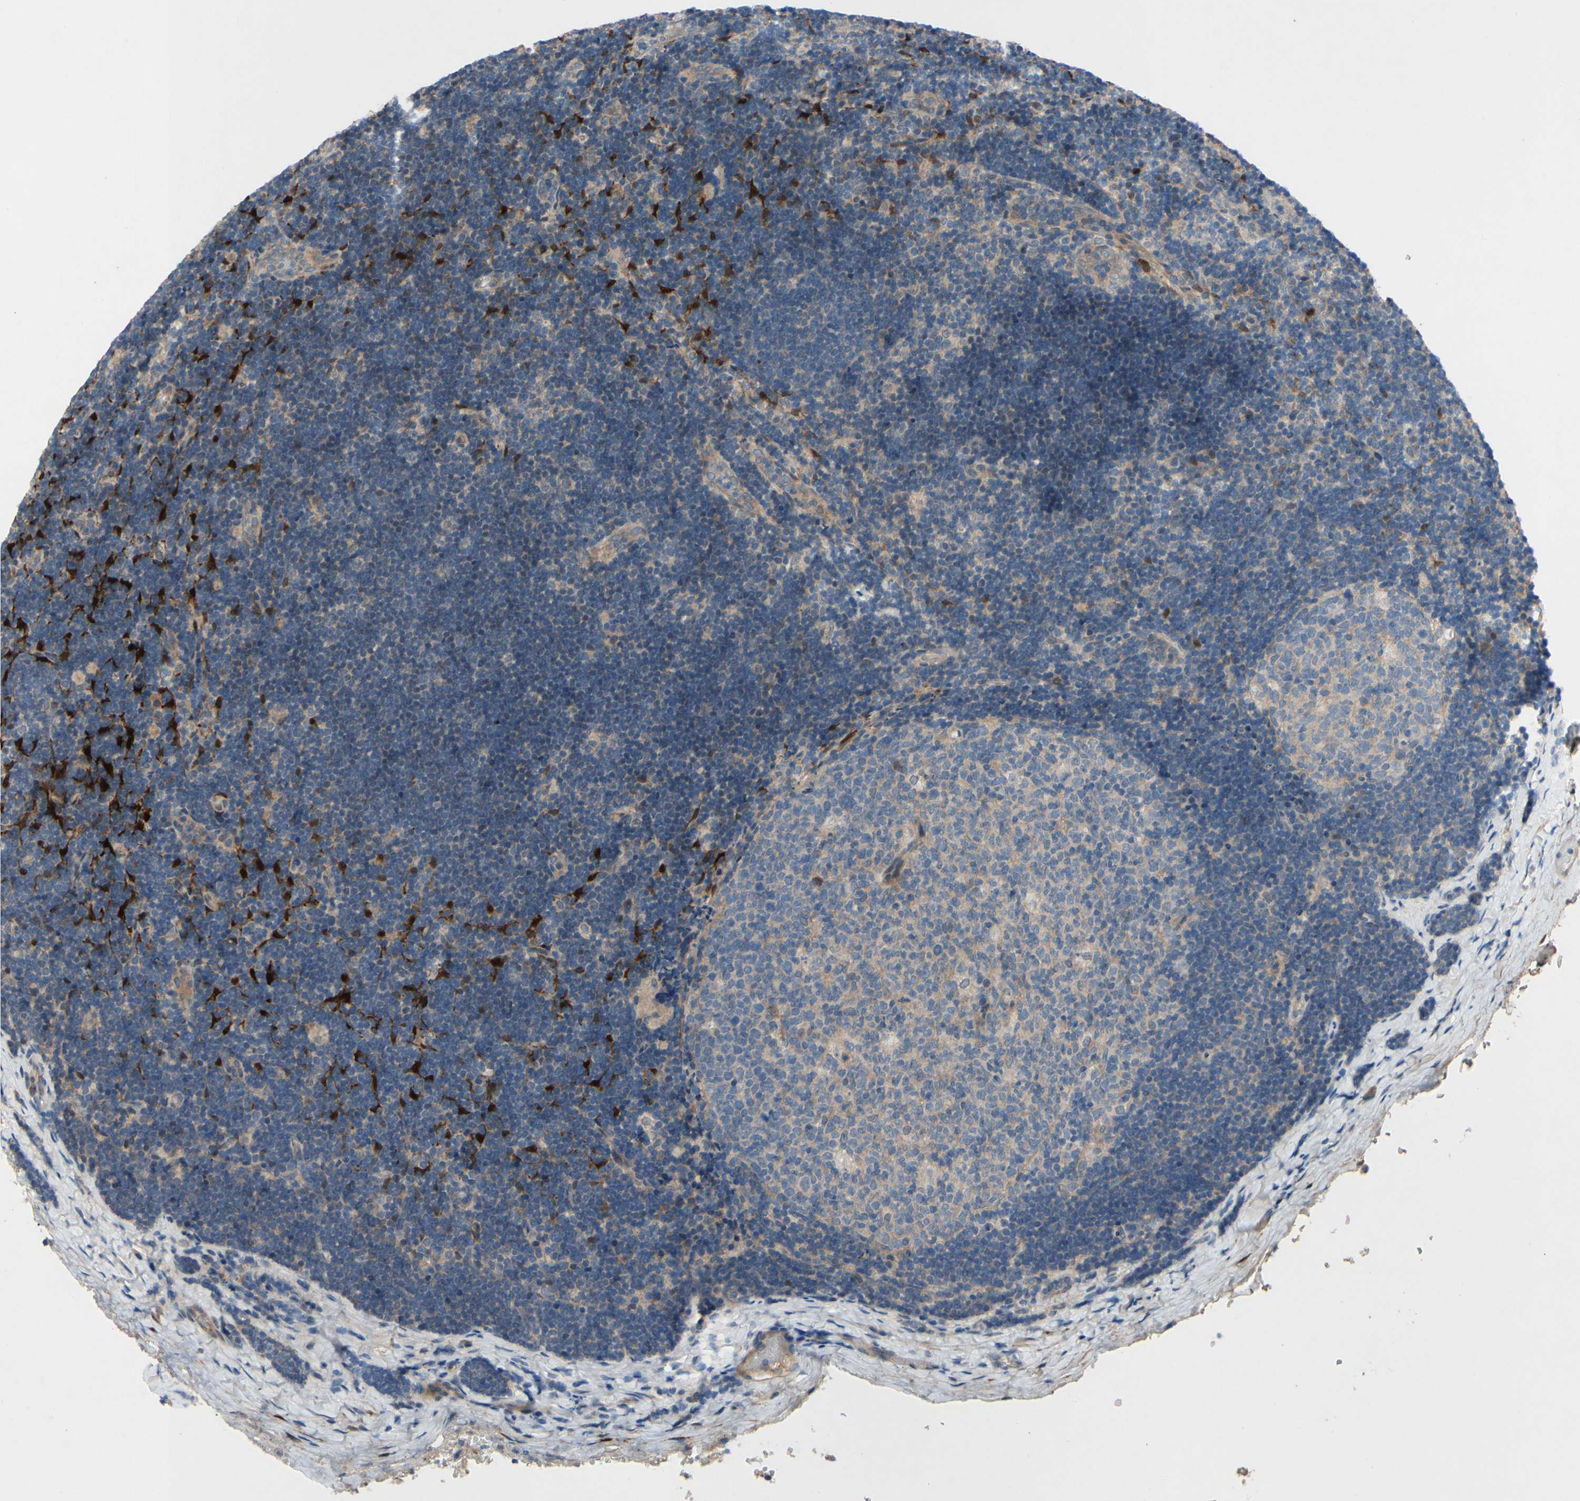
{"staining": {"intensity": "weak", "quantity": "25%-75%", "location": "cytoplasmic/membranous"}, "tissue": "lymph node", "cell_type": "Germinal center cells", "image_type": "normal", "snomed": [{"axis": "morphology", "description": "Normal tissue, NOS"}, {"axis": "topography", "description": "Lymph node"}], "caption": "A brown stain highlights weak cytoplasmic/membranous positivity of a protein in germinal center cells of benign lymph node. The staining was performed using DAB (3,3'-diaminobenzidine), with brown indicating positive protein expression. Nuclei are stained blue with hematoxylin.", "gene": "ICAM5", "patient": {"sex": "female", "age": 14}}